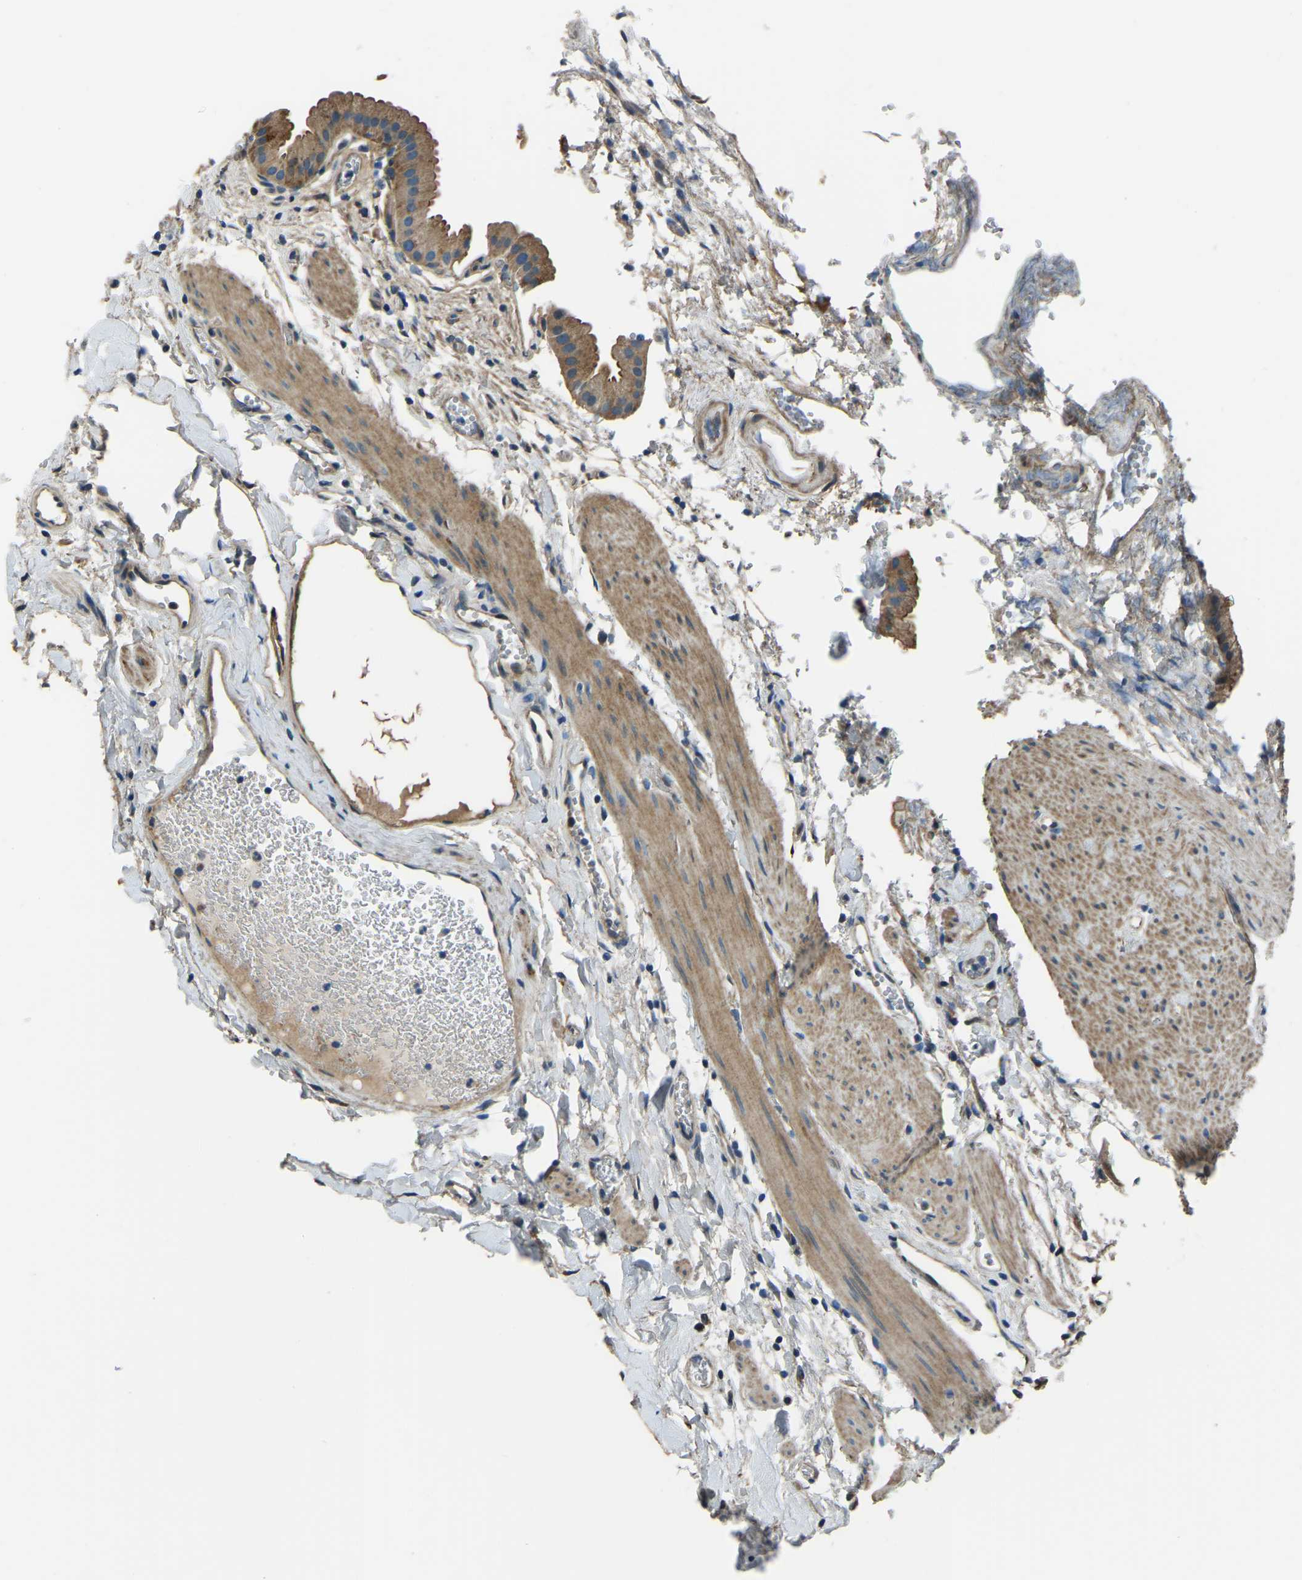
{"staining": {"intensity": "moderate", "quantity": ">75%", "location": "cytoplasmic/membranous"}, "tissue": "gallbladder", "cell_type": "Glandular cells", "image_type": "normal", "snomed": [{"axis": "morphology", "description": "Normal tissue, NOS"}, {"axis": "topography", "description": "Gallbladder"}], "caption": "Protein expression analysis of benign gallbladder reveals moderate cytoplasmic/membranous expression in approximately >75% of glandular cells. (DAB IHC, brown staining for protein, blue staining for nuclei).", "gene": "COL3A1", "patient": {"sex": "female", "age": 64}}